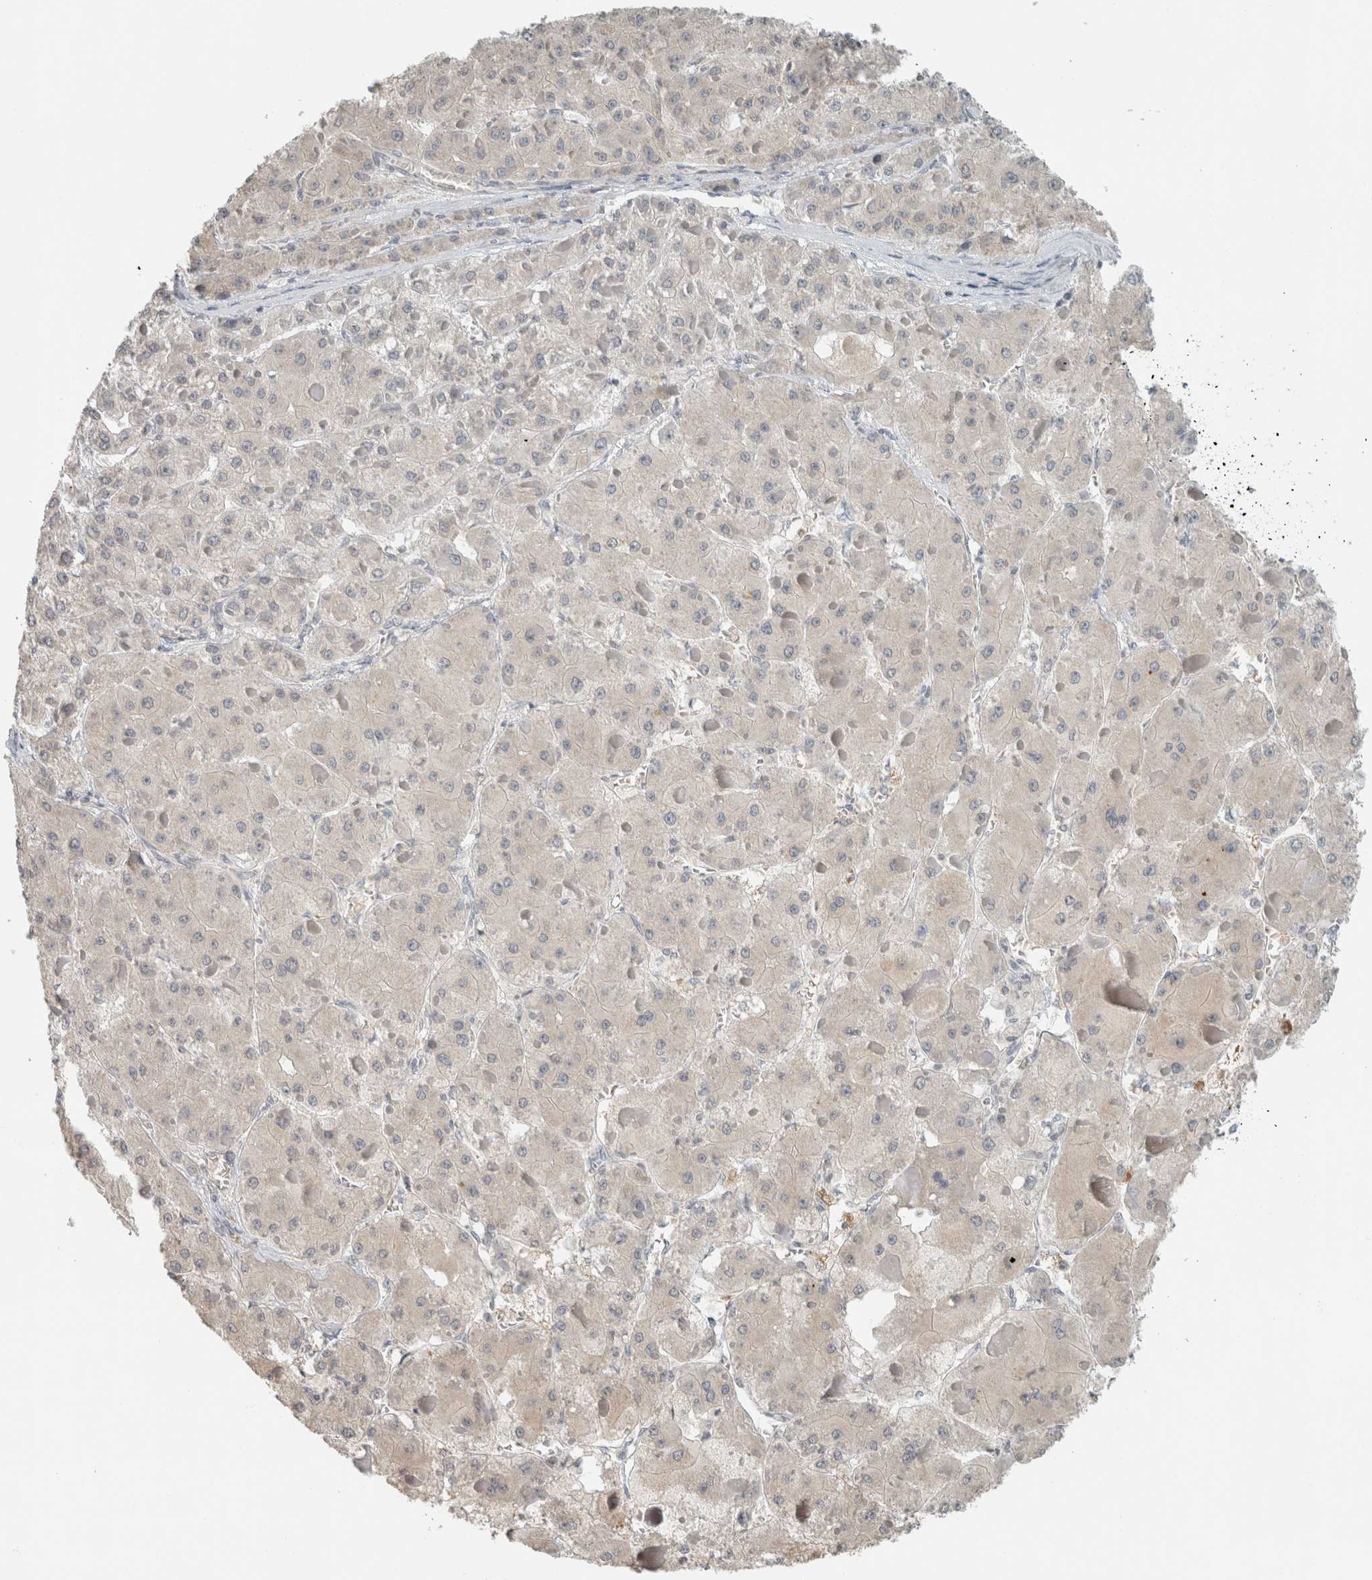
{"staining": {"intensity": "negative", "quantity": "none", "location": "none"}, "tissue": "liver cancer", "cell_type": "Tumor cells", "image_type": "cancer", "snomed": [{"axis": "morphology", "description": "Carcinoma, Hepatocellular, NOS"}, {"axis": "topography", "description": "Liver"}], "caption": "Immunohistochemistry (IHC) of human hepatocellular carcinoma (liver) exhibits no staining in tumor cells.", "gene": "TRIT1", "patient": {"sex": "female", "age": 73}}